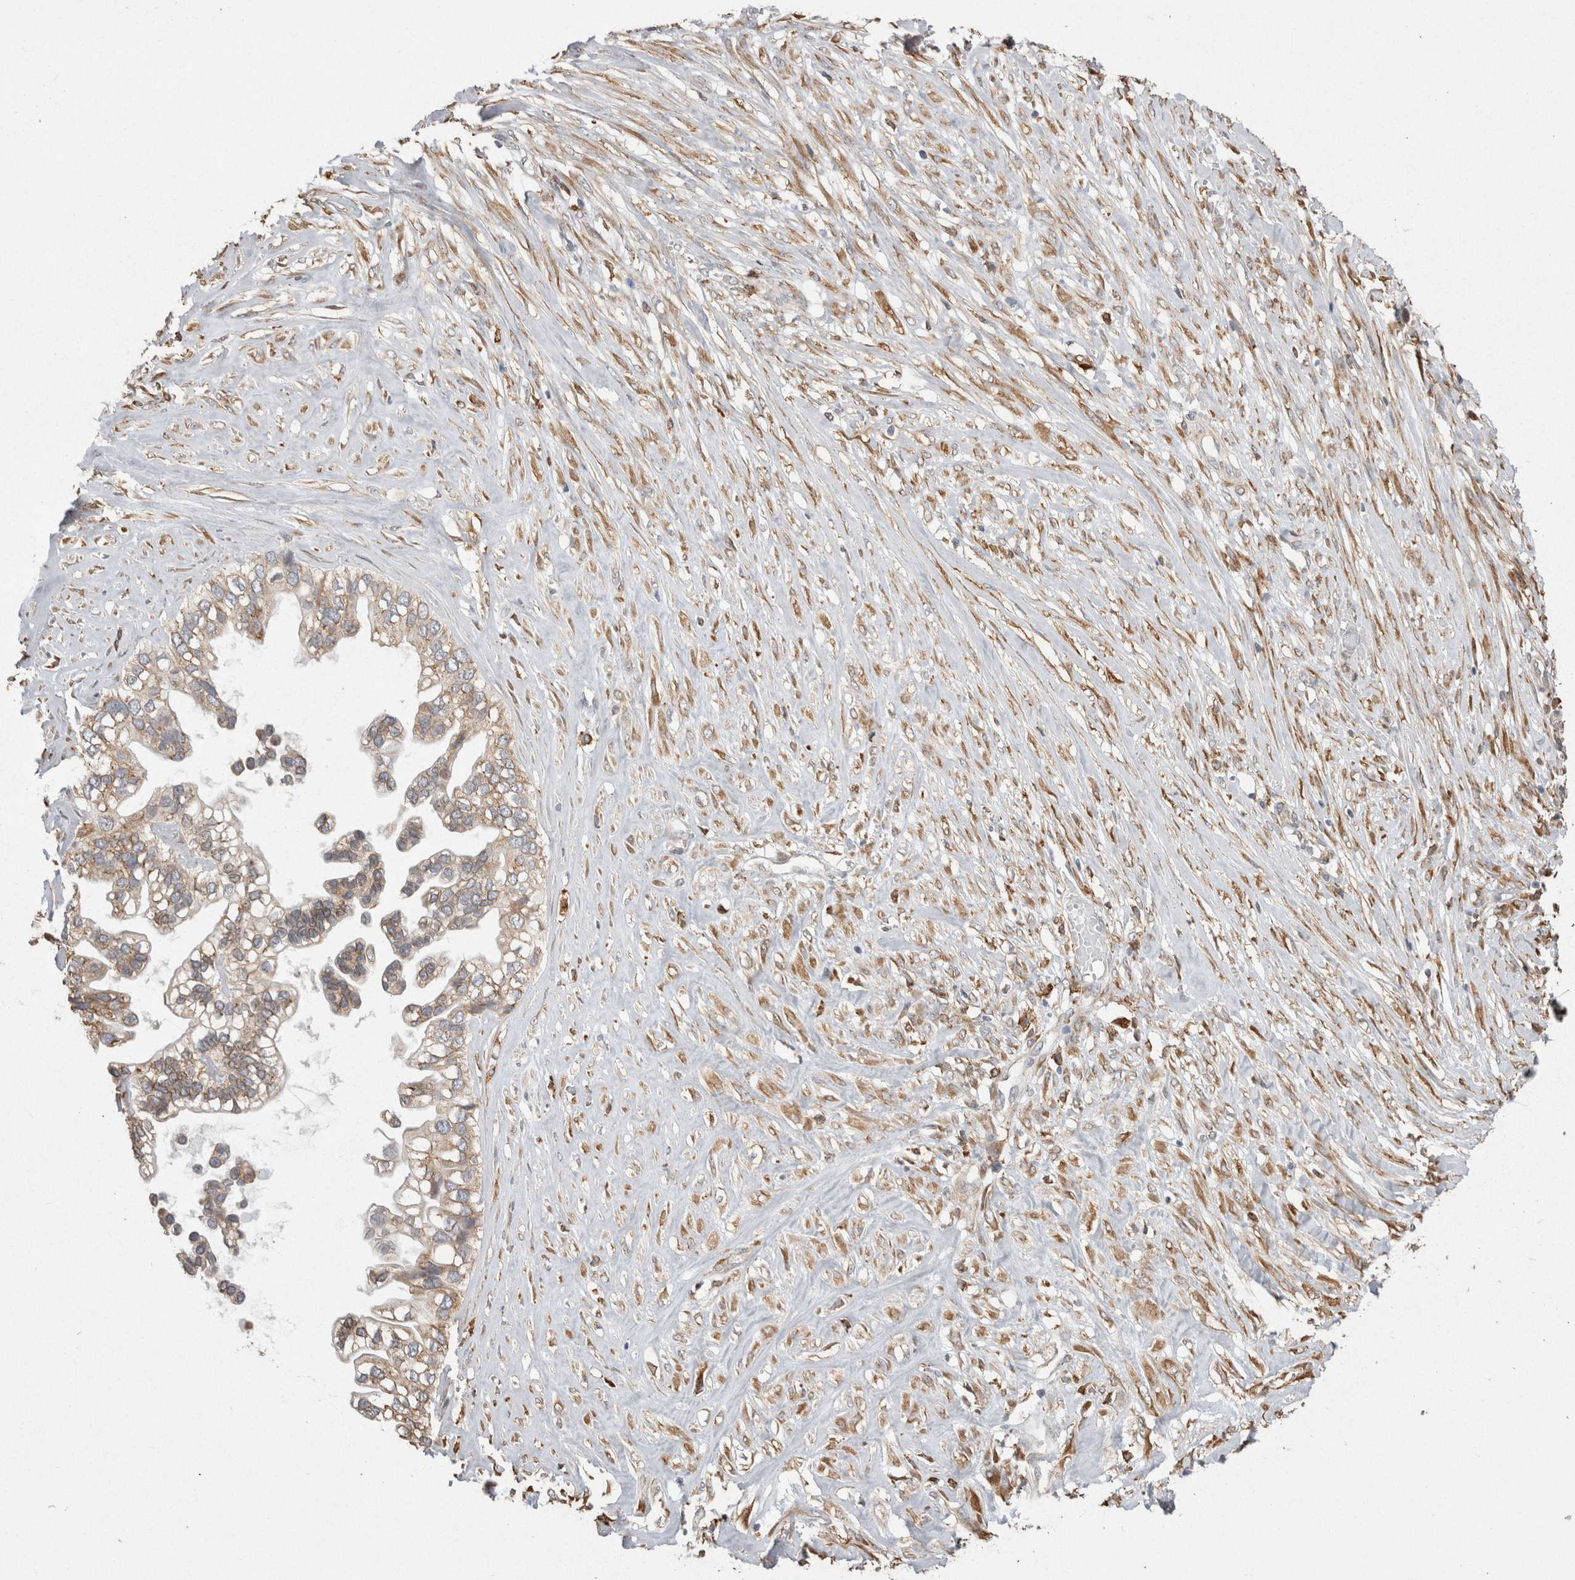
{"staining": {"intensity": "weak", "quantity": ">75%", "location": "cytoplasmic/membranous"}, "tissue": "ovarian cancer", "cell_type": "Tumor cells", "image_type": "cancer", "snomed": [{"axis": "morphology", "description": "Cystadenocarcinoma, mucinous, NOS"}, {"axis": "topography", "description": "Ovary"}], "caption": "Human ovarian cancer (mucinous cystadenocarcinoma) stained with a protein marker shows weak staining in tumor cells.", "gene": "LRPAP1", "patient": {"sex": "female", "age": 80}}